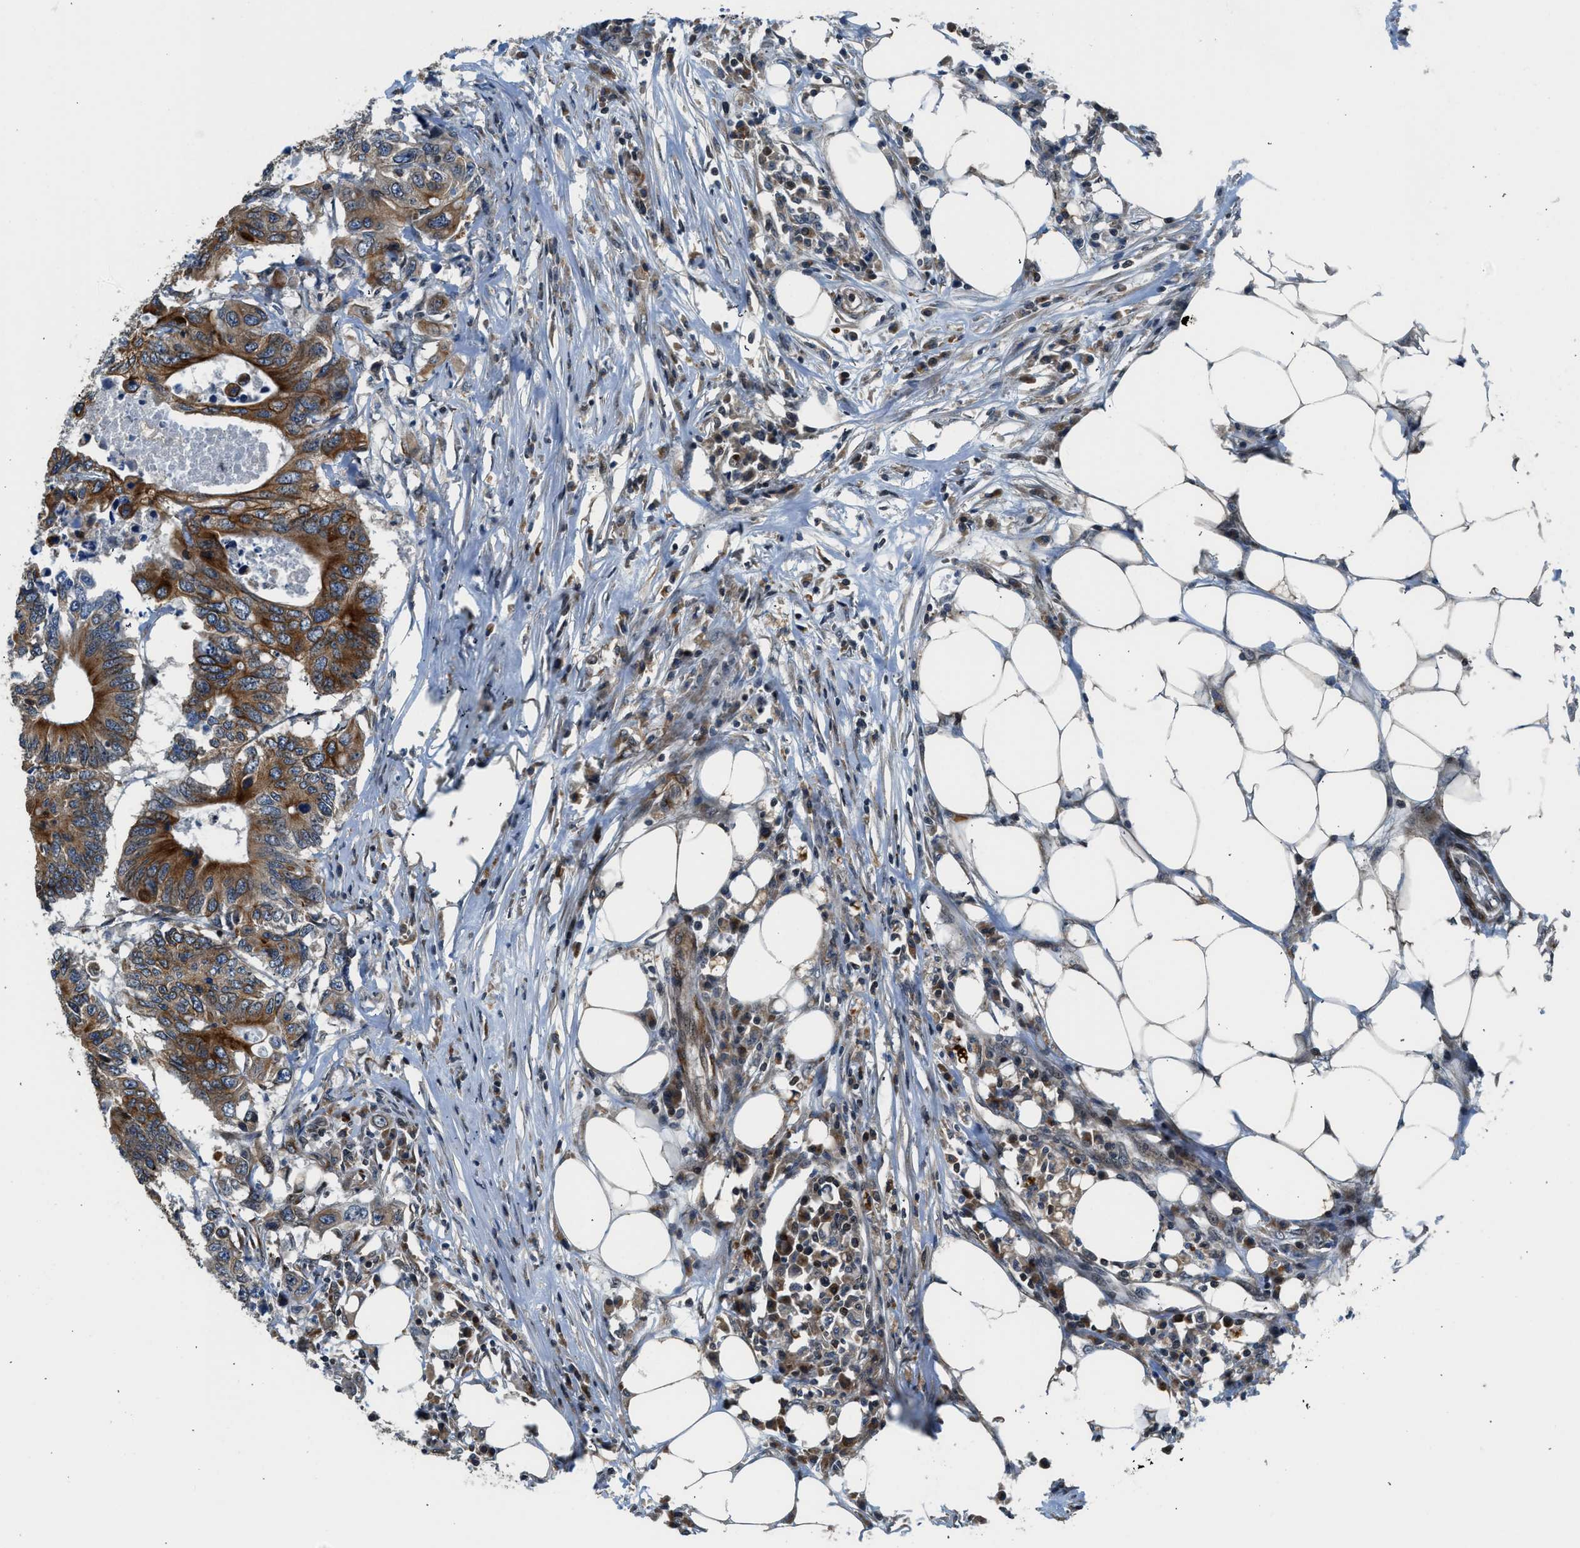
{"staining": {"intensity": "strong", "quantity": ">75%", "location": "cytoplasmic/membranous"}, "tissue": "colorectal cancer", "cell_type": "Tumor cells", "image_type": "cancer", "snomed": [{"axis": "morphology", "description": "Adenocarcinoma, NOS"}, {"axis": "topography", "description": "Colon"}], "caption": "Immunohistochemical staining of human adenocarcinoma (colorectal) shows high levels of strong cytoplasmic/membranous expression in about >75% of tumor cells.", "gene": "RETREG3", "patient": {"sex": "male", "age": 71}}